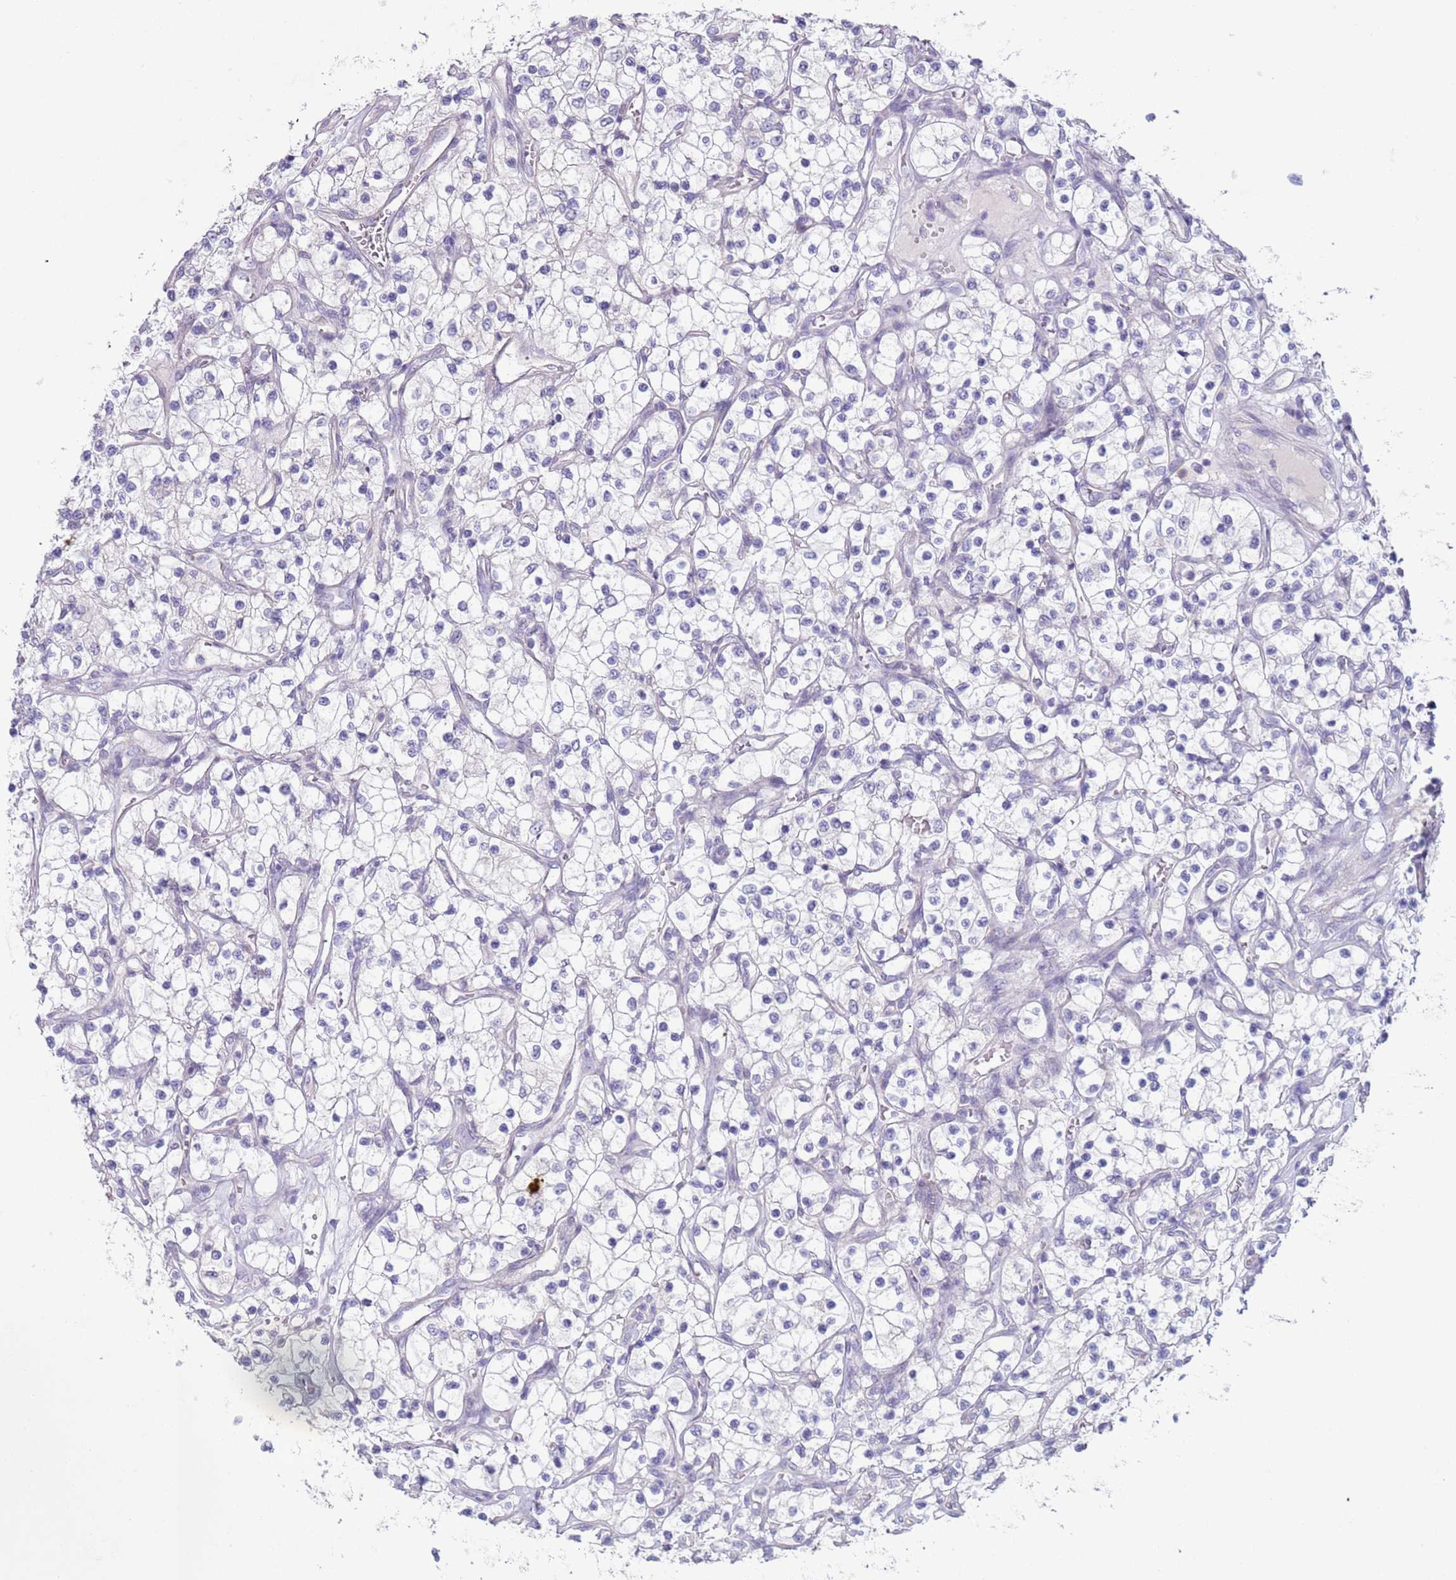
{"staining": {"intensity": "negative", "quantity": "none", "location": "none"}, "tissue": "renal cancer", "cell_type": "Tumor cells", "image_type": "cancer", "snomed": [{"axis": "morphology", "description": "Adenocarcinoma, NOS"}, {"axis": "topography", "description": "Kidney"}], "caption": "This histopathology image is of adenocarcinoma (renal) stained with IHC to label a protein in brown with the nuclei are counter-stained blue. There is no expression in tumor cells.", "gene": "NPAP1", "patient": {"sex": "female", "age": 69}}